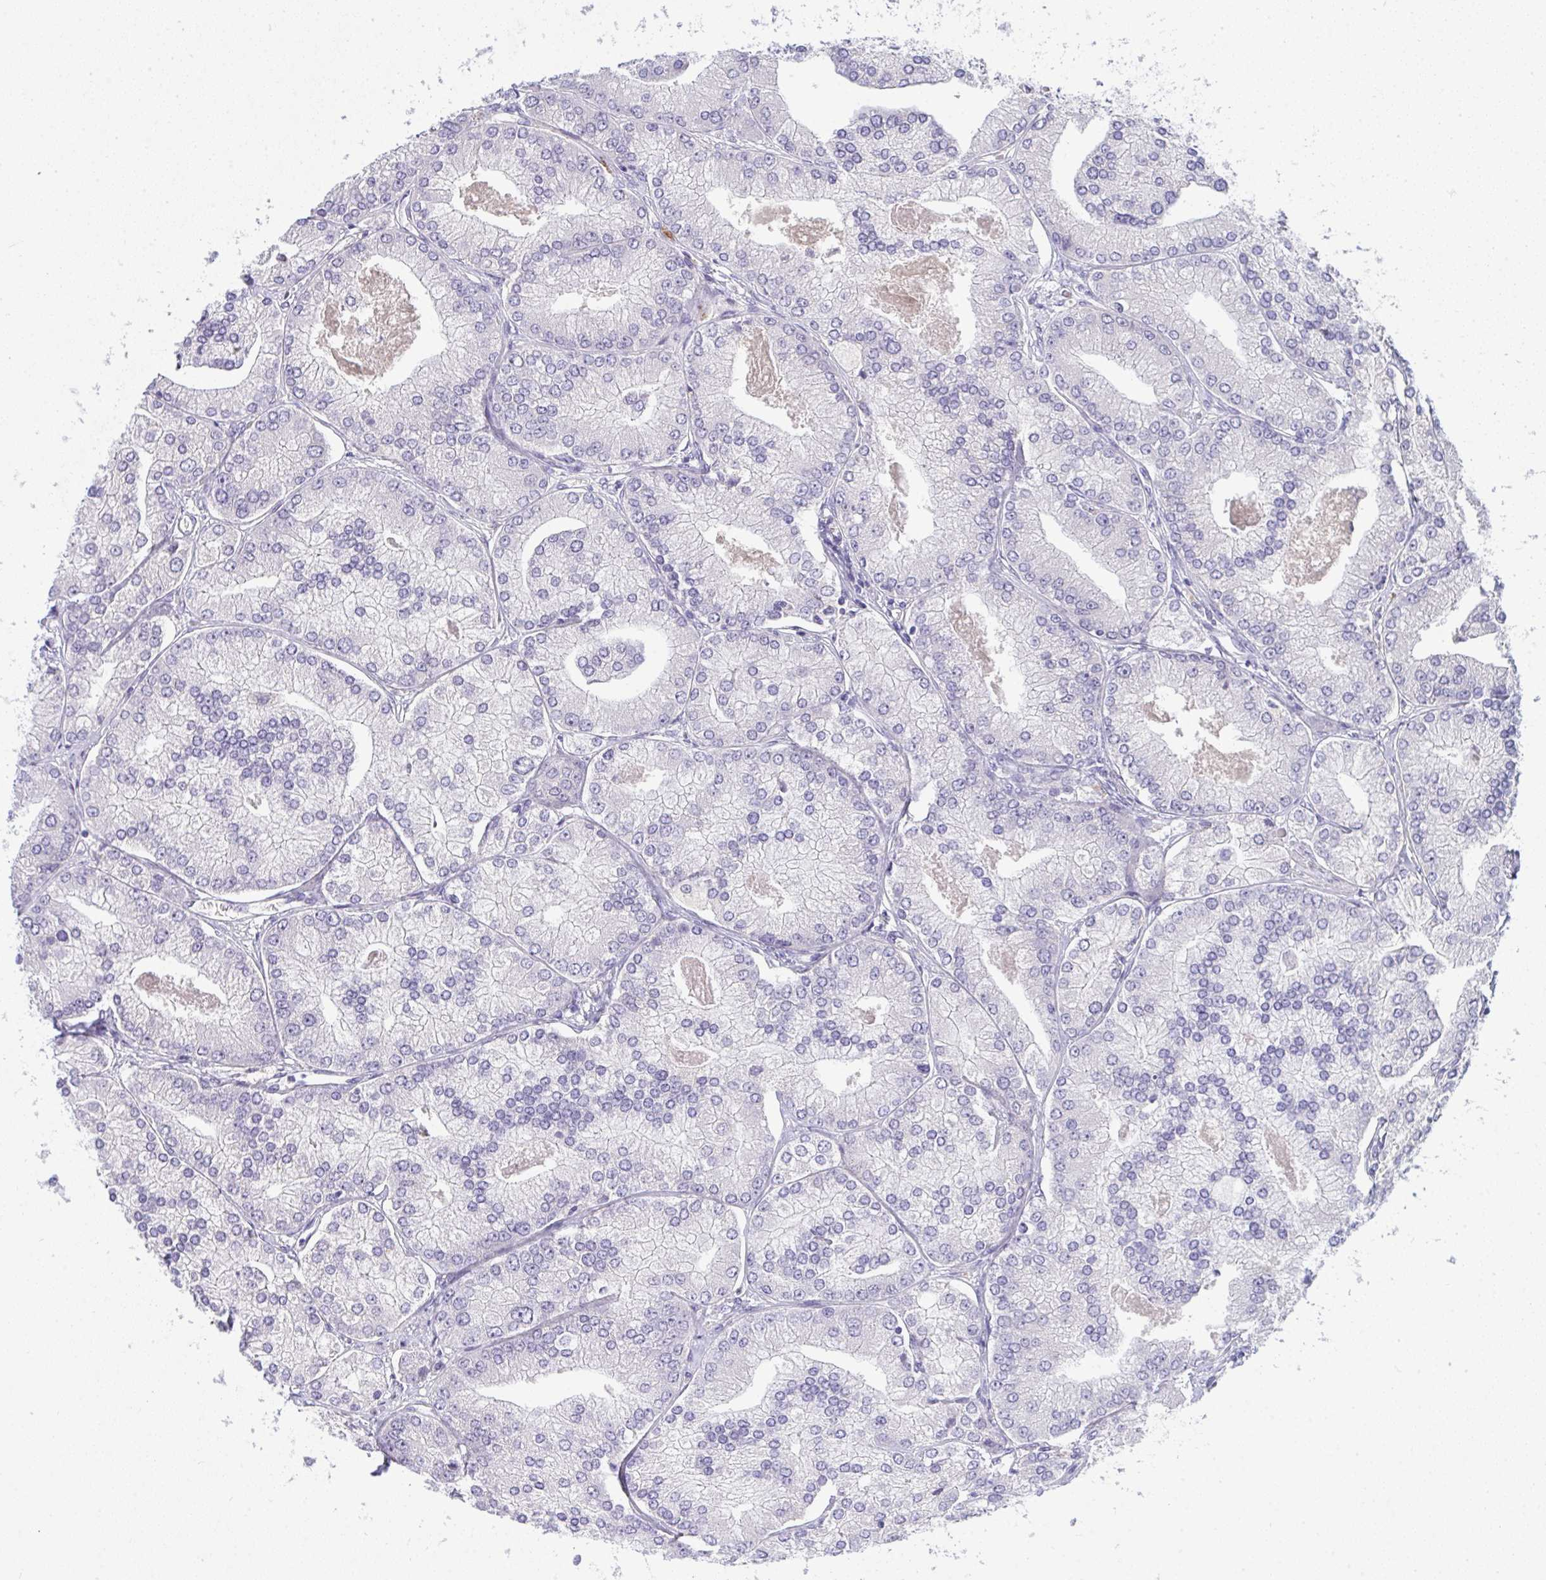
{"staining": {"intensity": "negative", "quantity": "none", "location": "none"}, "tissue": "prostate cancer", "cell_type": "Tumor cells", "image_type": "cancer", "snomed": [{"axis": "morphology", "description": "Adenocarcinoma, High grade"}, {"axis": "topography", "description": "Prostate"}], "caption": "Tumor cells show no significant protein positivity in adenocarcinoma (high-grade) (prostate).", "gene": "SPTB", "patient": {"sex": "male", "age": 61}}